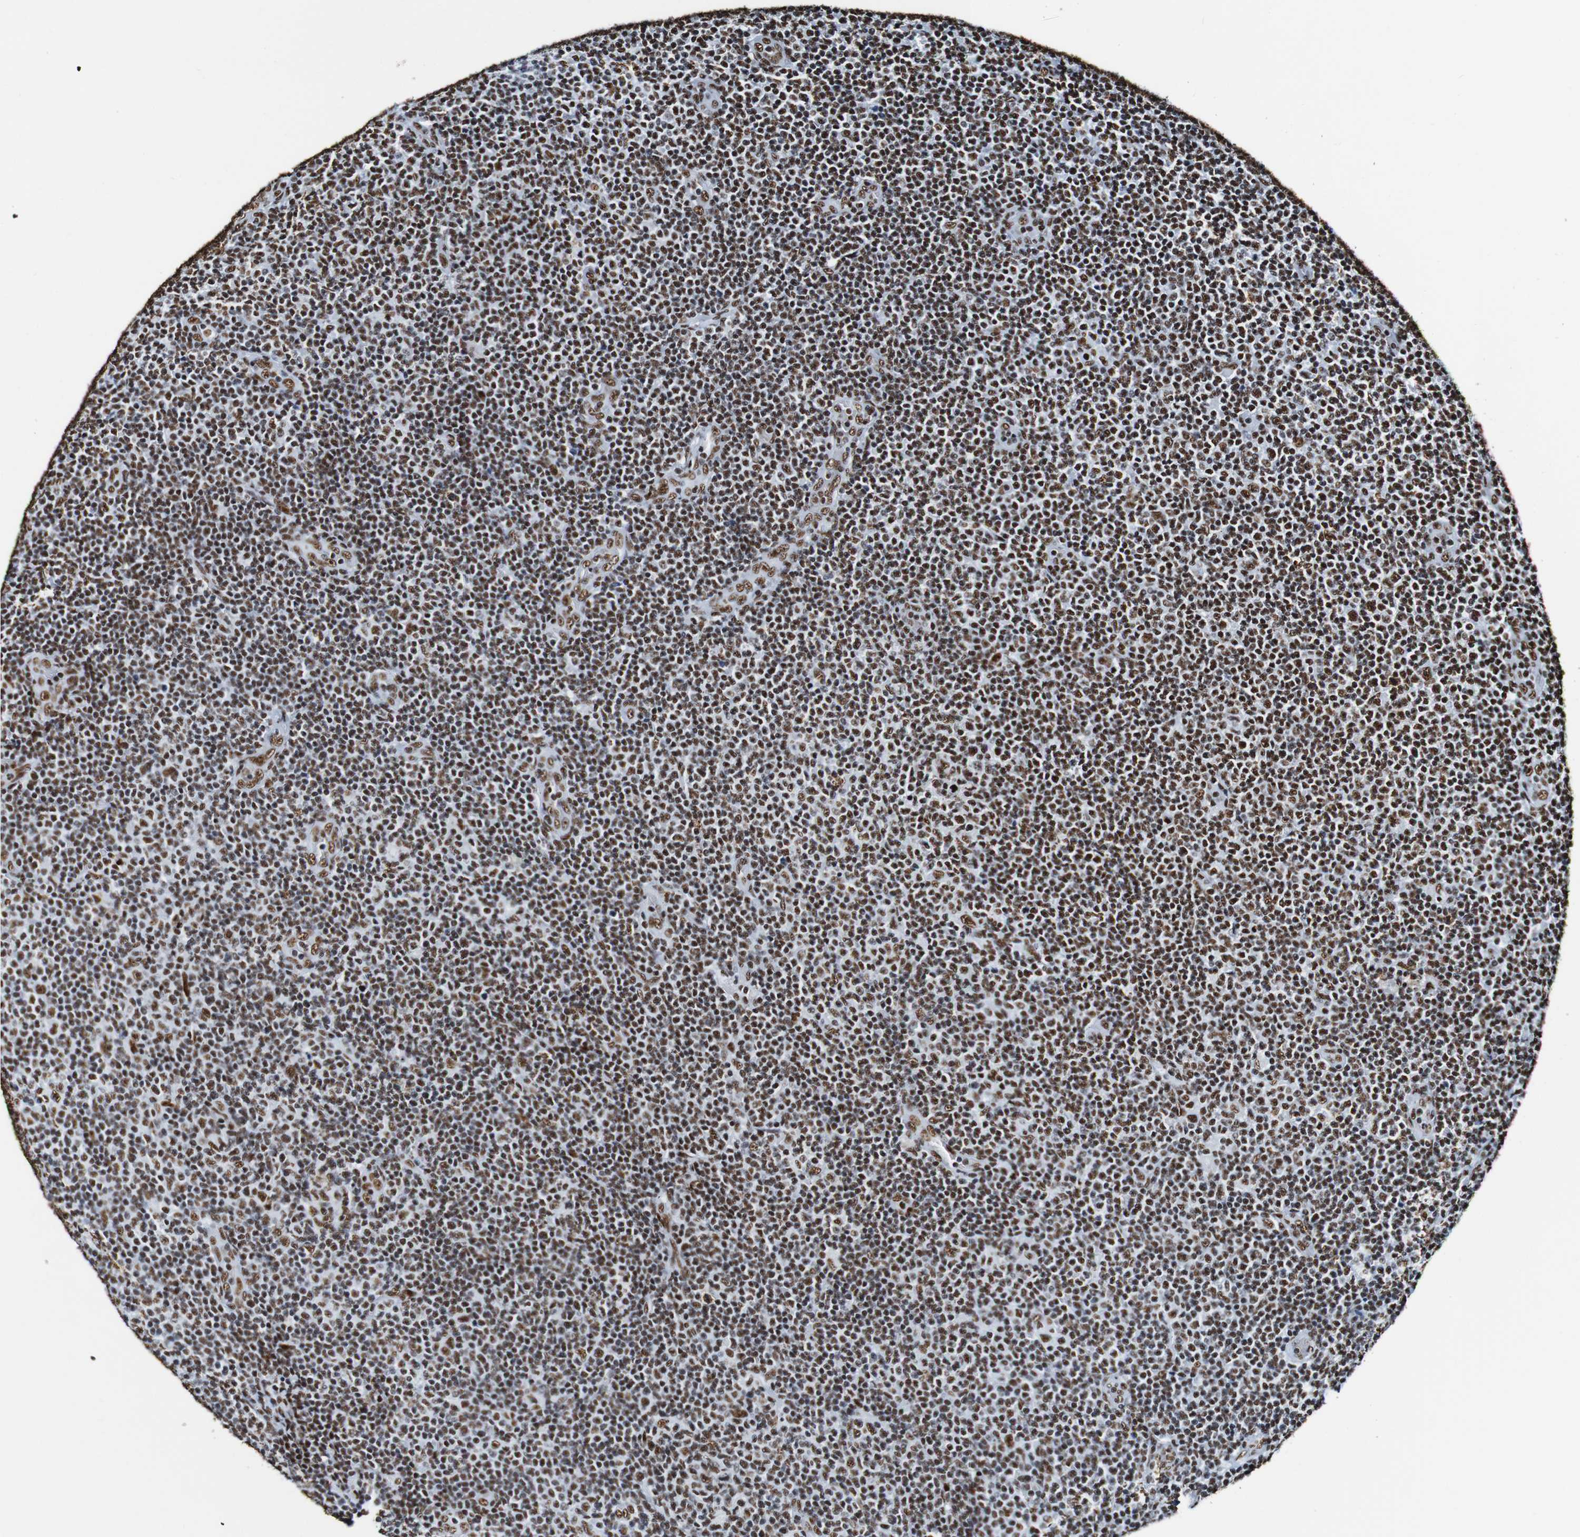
{"staining": {"intensity": "strong", "quantity": ">75%", "location": "nuclear"}, "tissue": "lymphoma", "cell_type": "Tumor cells", "image_type": "cancer", "snomed": [{"axis": "morphology", "description": "Malignant lymphoma, non-Hodgkin's type, Low grade"}, {"axis": "topography", "description": "Lymph node"}], "caption": "Brown immunohistochemical staining in low-grade malignant lymphoma, non-Hodgkin's type displays strong nuclear staining in about >75% of tumor cells. The staining was performed using DAB to visualize the protein expression in brown, while the nuclei were stained in blue with hematoxylin (Magnification: 20x).", "gene": "SRSF3", "patient": {"sex": "male", "age": 83}}